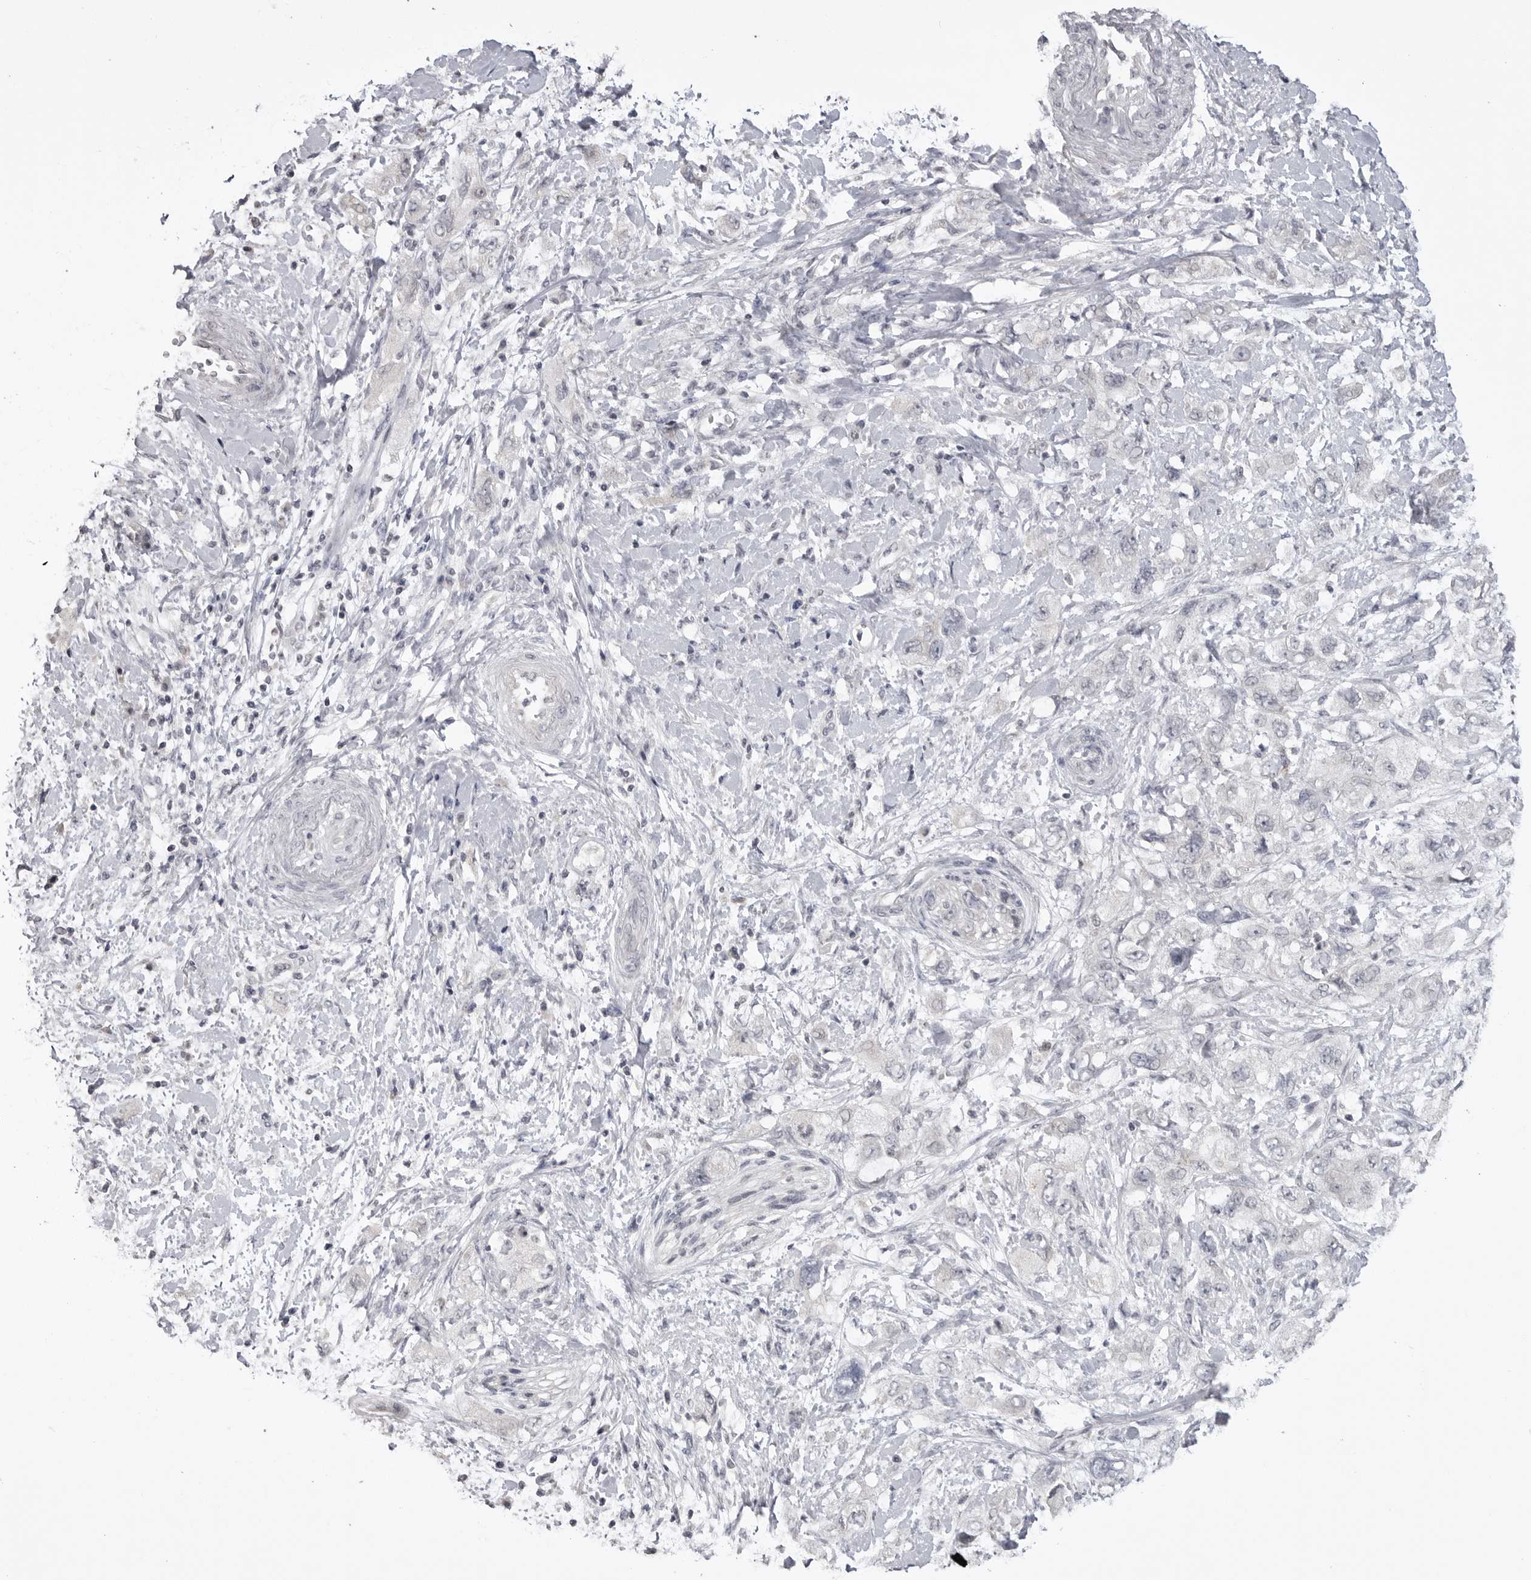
{"staining": {"intensity": "negative", "quantity": "none", "location": "none"}, "tissue": "pancreatic cancer", "cell_type": "Tumor cells", "image_type": "cancer", "snomed": [{"axis": "morphology", "description": "Adenocarcinoma, NOS"}, {"axis": "topography", "description": "Pancreas"}], "caption": "This is an immunohistochemistry histopathology image of adenocarcinoma (pancreatic). There is no staining in tumor cells.", "gene": "GPN2", "patient": {"sex": "female", "age": 73}}